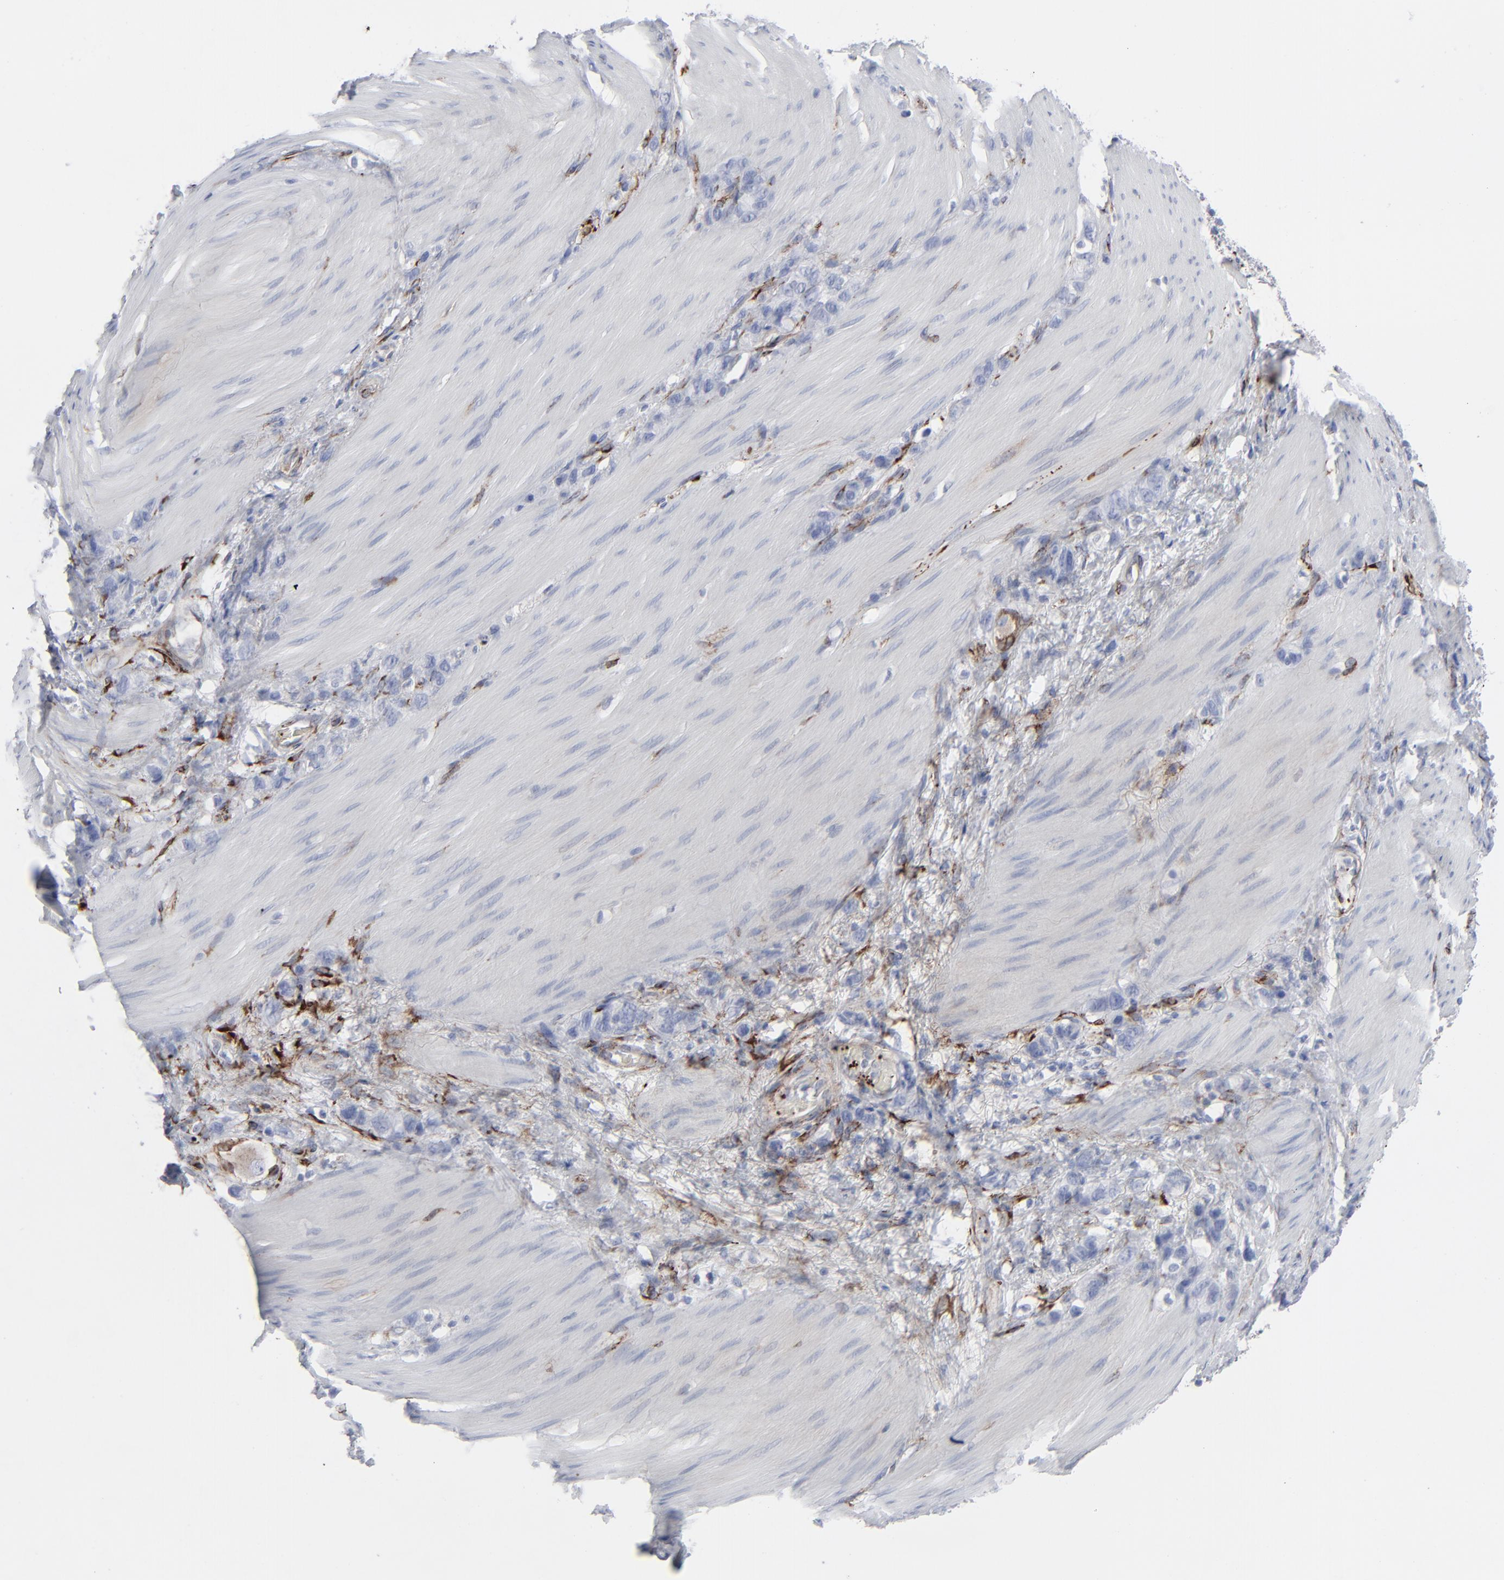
{"staining": {"intensity": "negative", "quantity": "none", "location": "none"}, "tissue": "stomach cancer", "cell_type": "Tumor cells", "image_type": "cancer", "snomed": [{"axis": "morphology", "description": "Normal tissue, NOS"}, {"axis": "morphology", "description": "Adenocarcinoma, NOS"}, {"axis": "morphology", "description": "Adenocarcinoma, High grade"}, {"axis": "topography", "description": "Stomach, upper"}, {"axis": "topography", "description": "Stomach"}], "caption": "A high-resolution micrograph shows immunohistochemistry (IHC) staining of stomach cancer, which demonstrates no significant positivity in tumor cells.", "gene": "SPARC", "patient": {"sex": "female", "age": 65}}